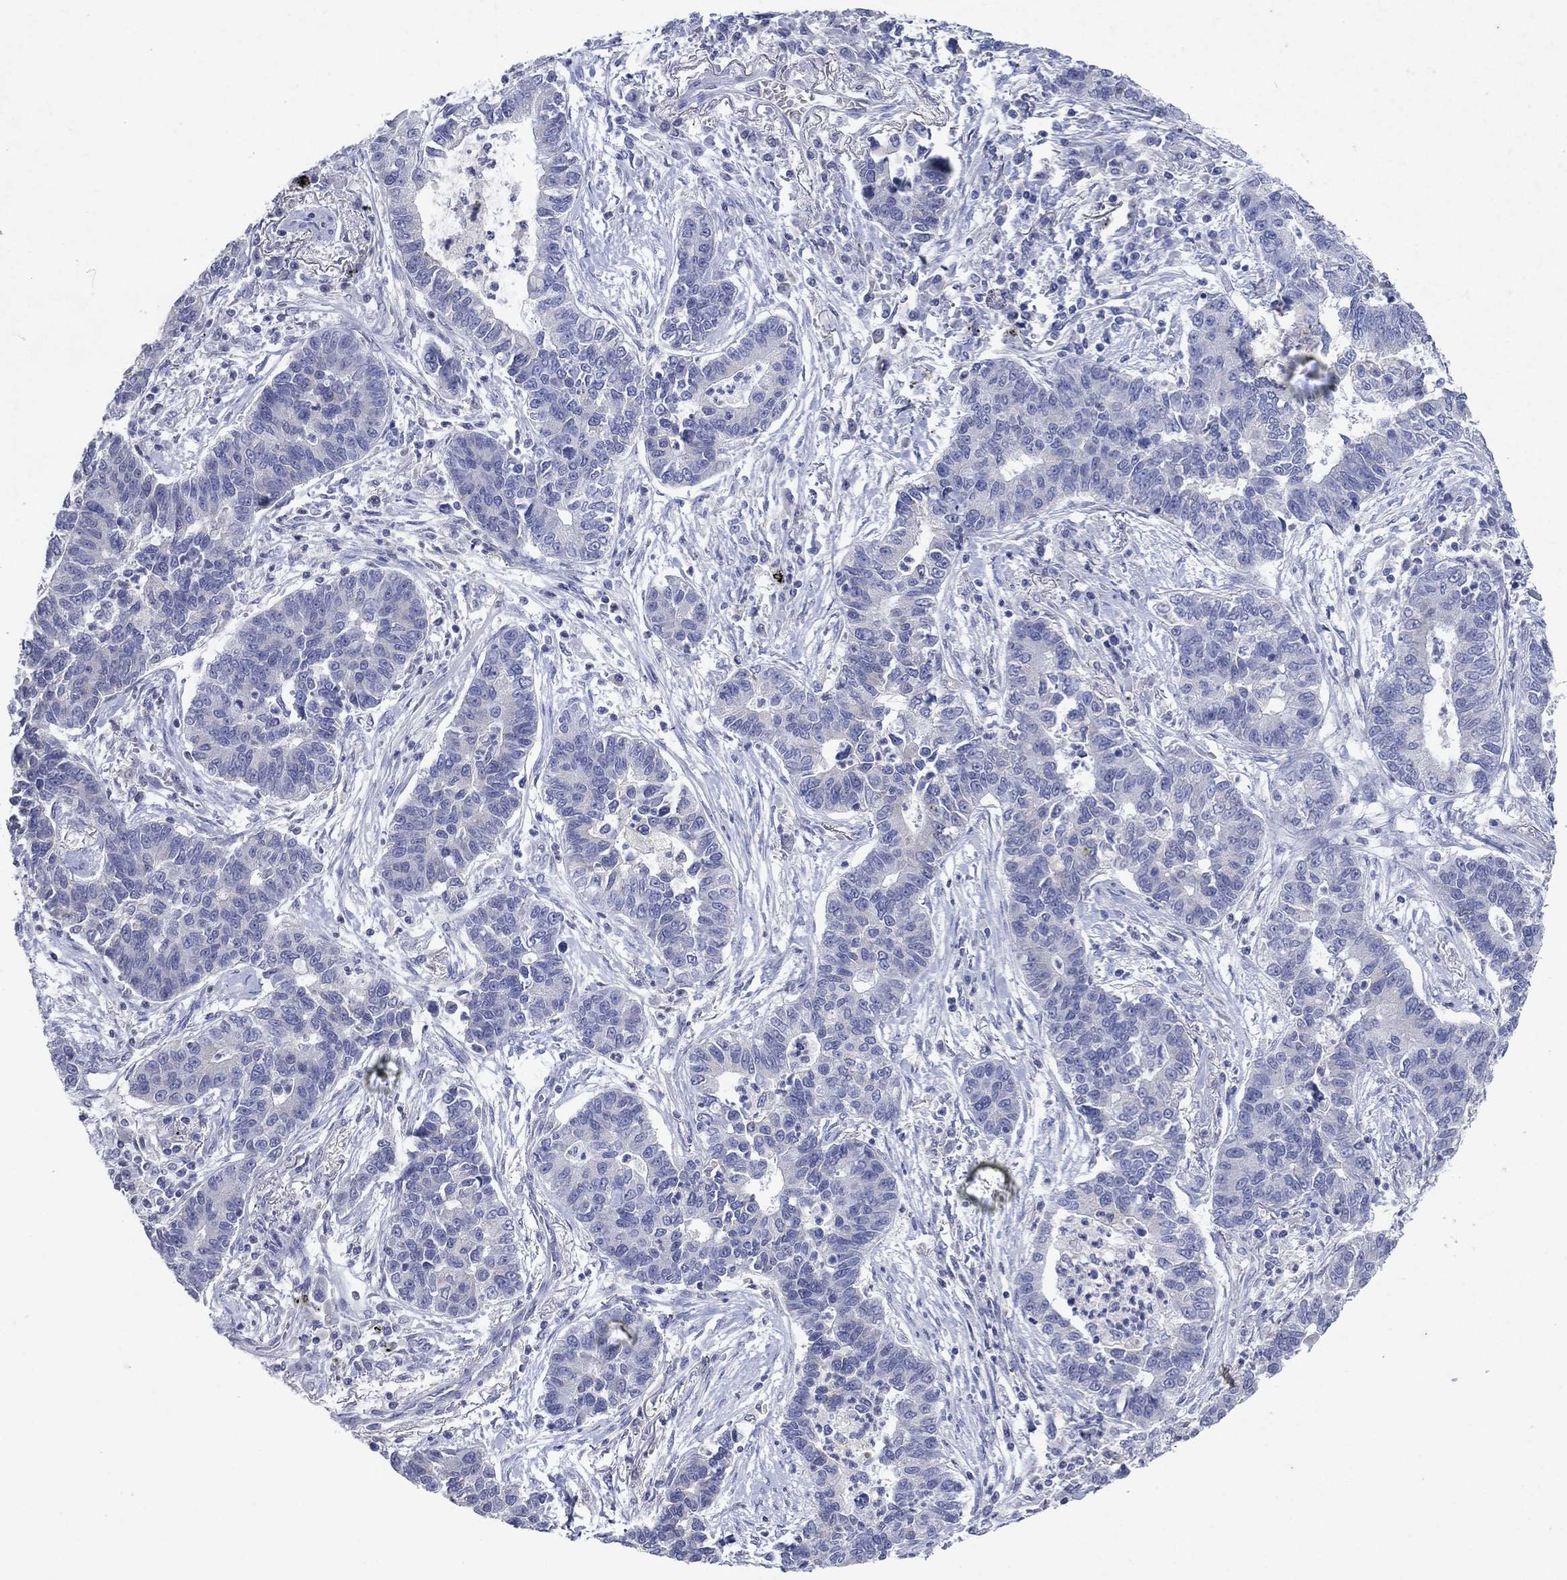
{"staining": {"intensity": "negative", "quantity": "none", "location": "none"}, "tissue": "lung cancer", "cell_type": "Tumor cells", "image_type": "cancer", "snomed": [{"axis": "morphology", "description": "Adenocarcinoma, NOS"}, {"axis": "topography", "description": "Lung"}], "caption": "Tumor cells show no significant protein staining in adenocarcinoma (lung).", "gene": "KRT40", "patient": {"sex": "female", "age": 57}}